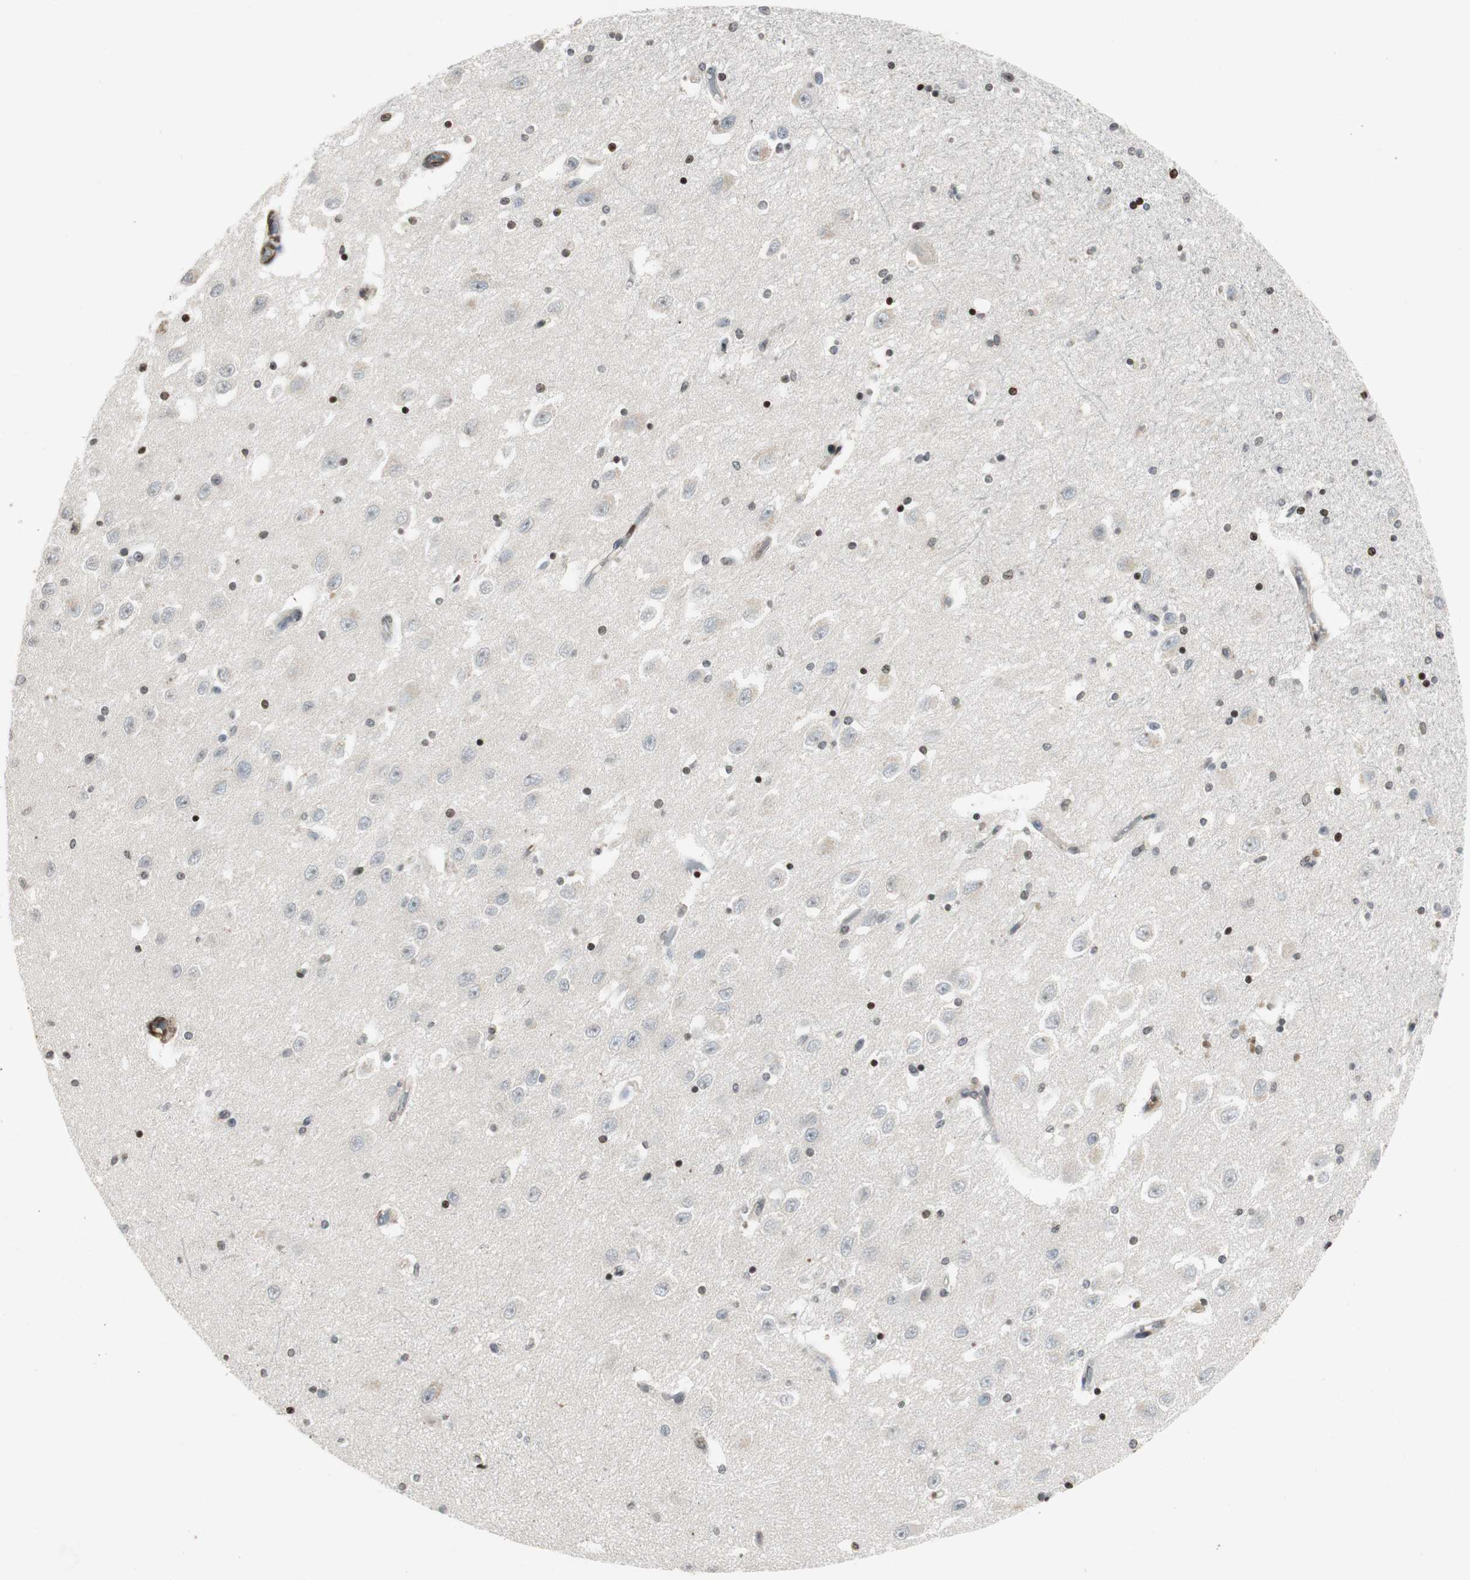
{"staining": {"intensity": "moderate", "quantity": "25%-75%", "location": "nuclear"}, "tissue": "hippocampus", "cell_type": "Glial cells", "image_type": "normal", "snomed": [{"axis": "morphology", "description": "Normal tissue, NOS"}, {"axis": "topography", "description": "Hippocampus"}], "caption": "A high-resolution micrograph shows IHC staining of benign hippocampus, which displays moderate nuclear expression in about 25%-75% of glial cells.", "gene": "PRKG1", "patient": {"sex": "female", "age": 54}}